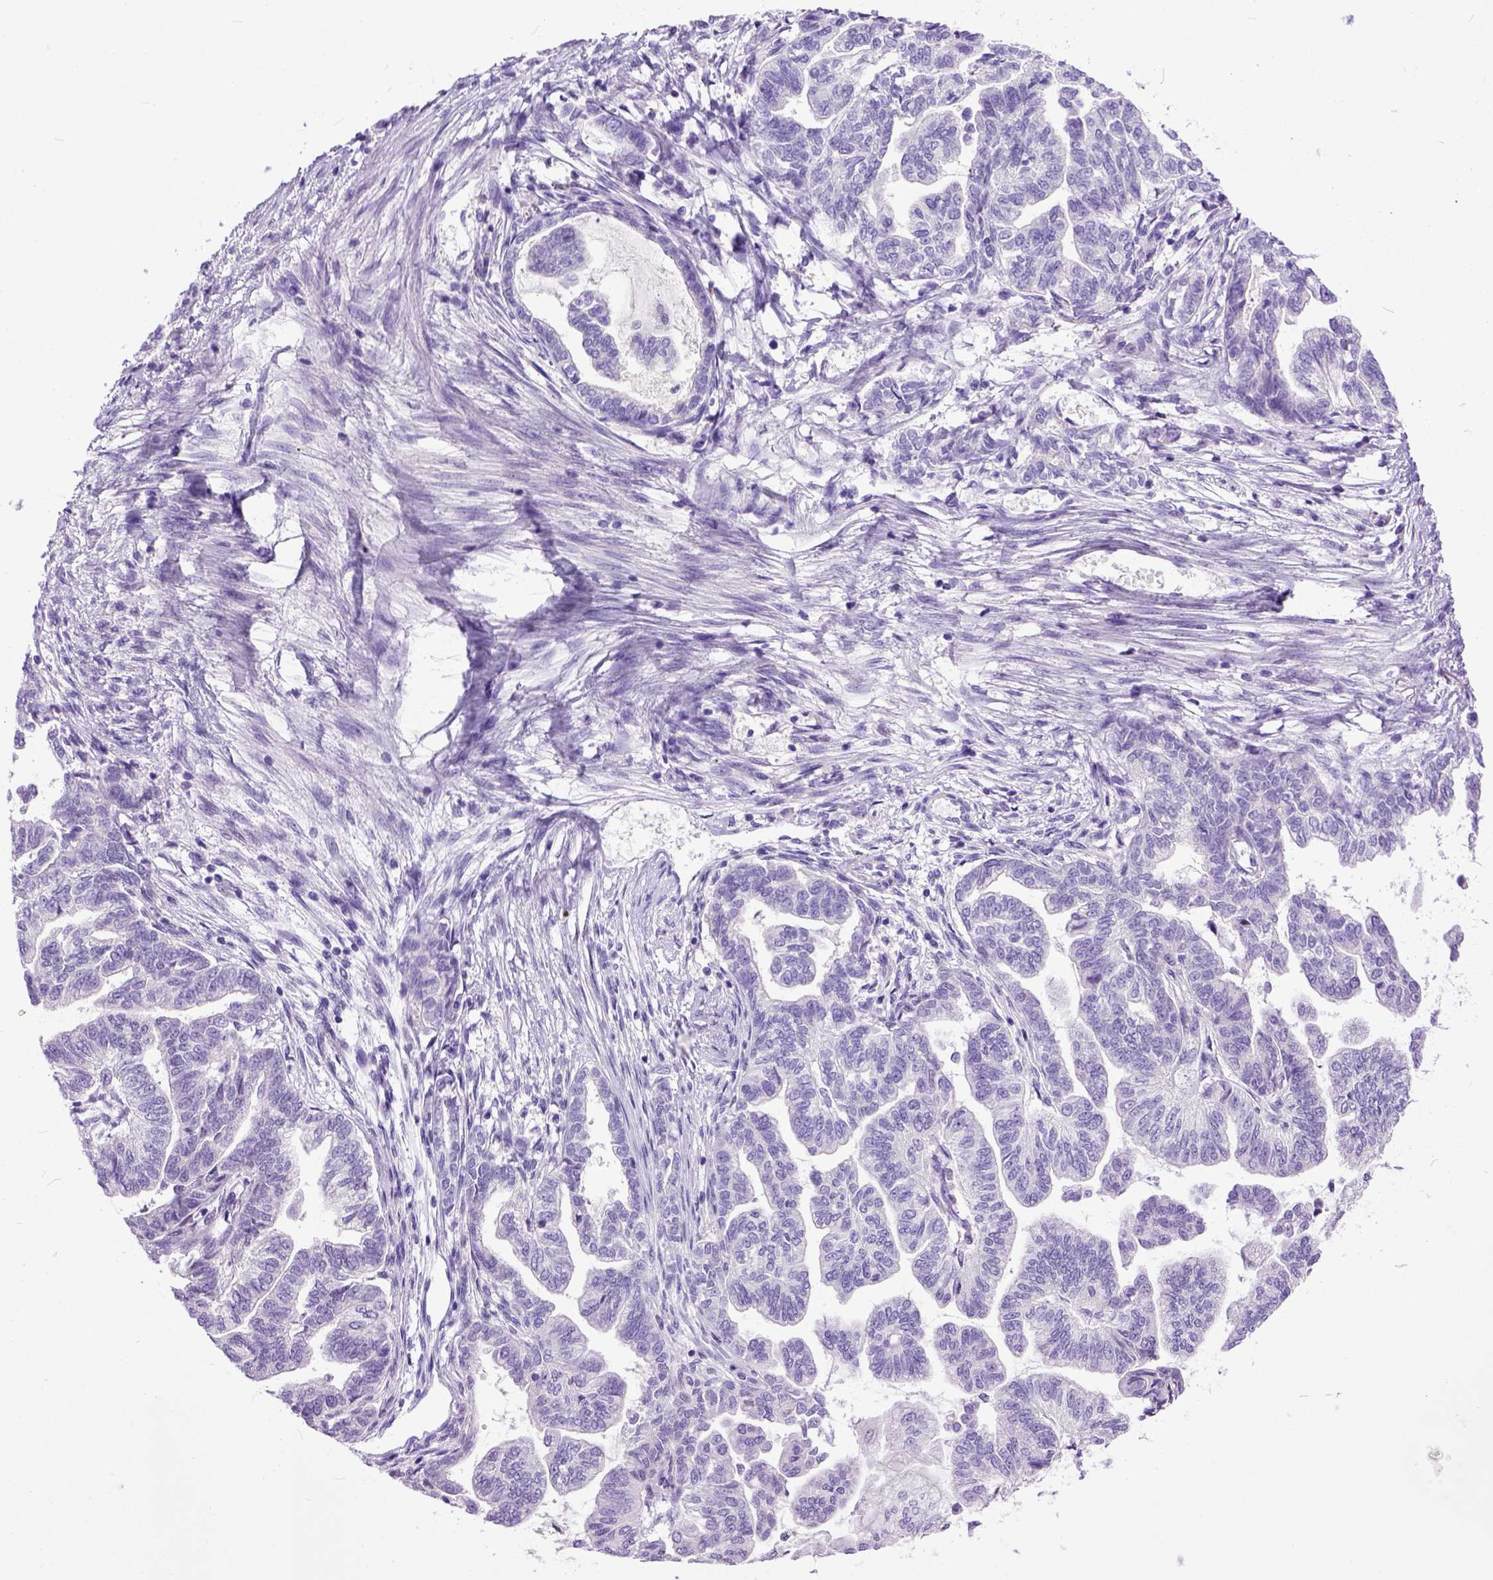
{"staining": {"intensity": "negative", "quantity": "none", "location": "none"}, "tissue": "stomach cancer", "cell_type": "Tumor cells", "image_type": "cancer", "snomed": [{"axis": "morphology", "description": "Adenocarcinoma, NOS"}, {"axis": "topography", "description": "Stomach"}], "caption": "An image of human stomach cancer is negative for staining in tumor cells. (DAB immunohistochemistry (IHC) visualized using brightfield microscopy, high magnification).", "gene": "CRB1", "patient": {"sex": "male", "age": 83}}